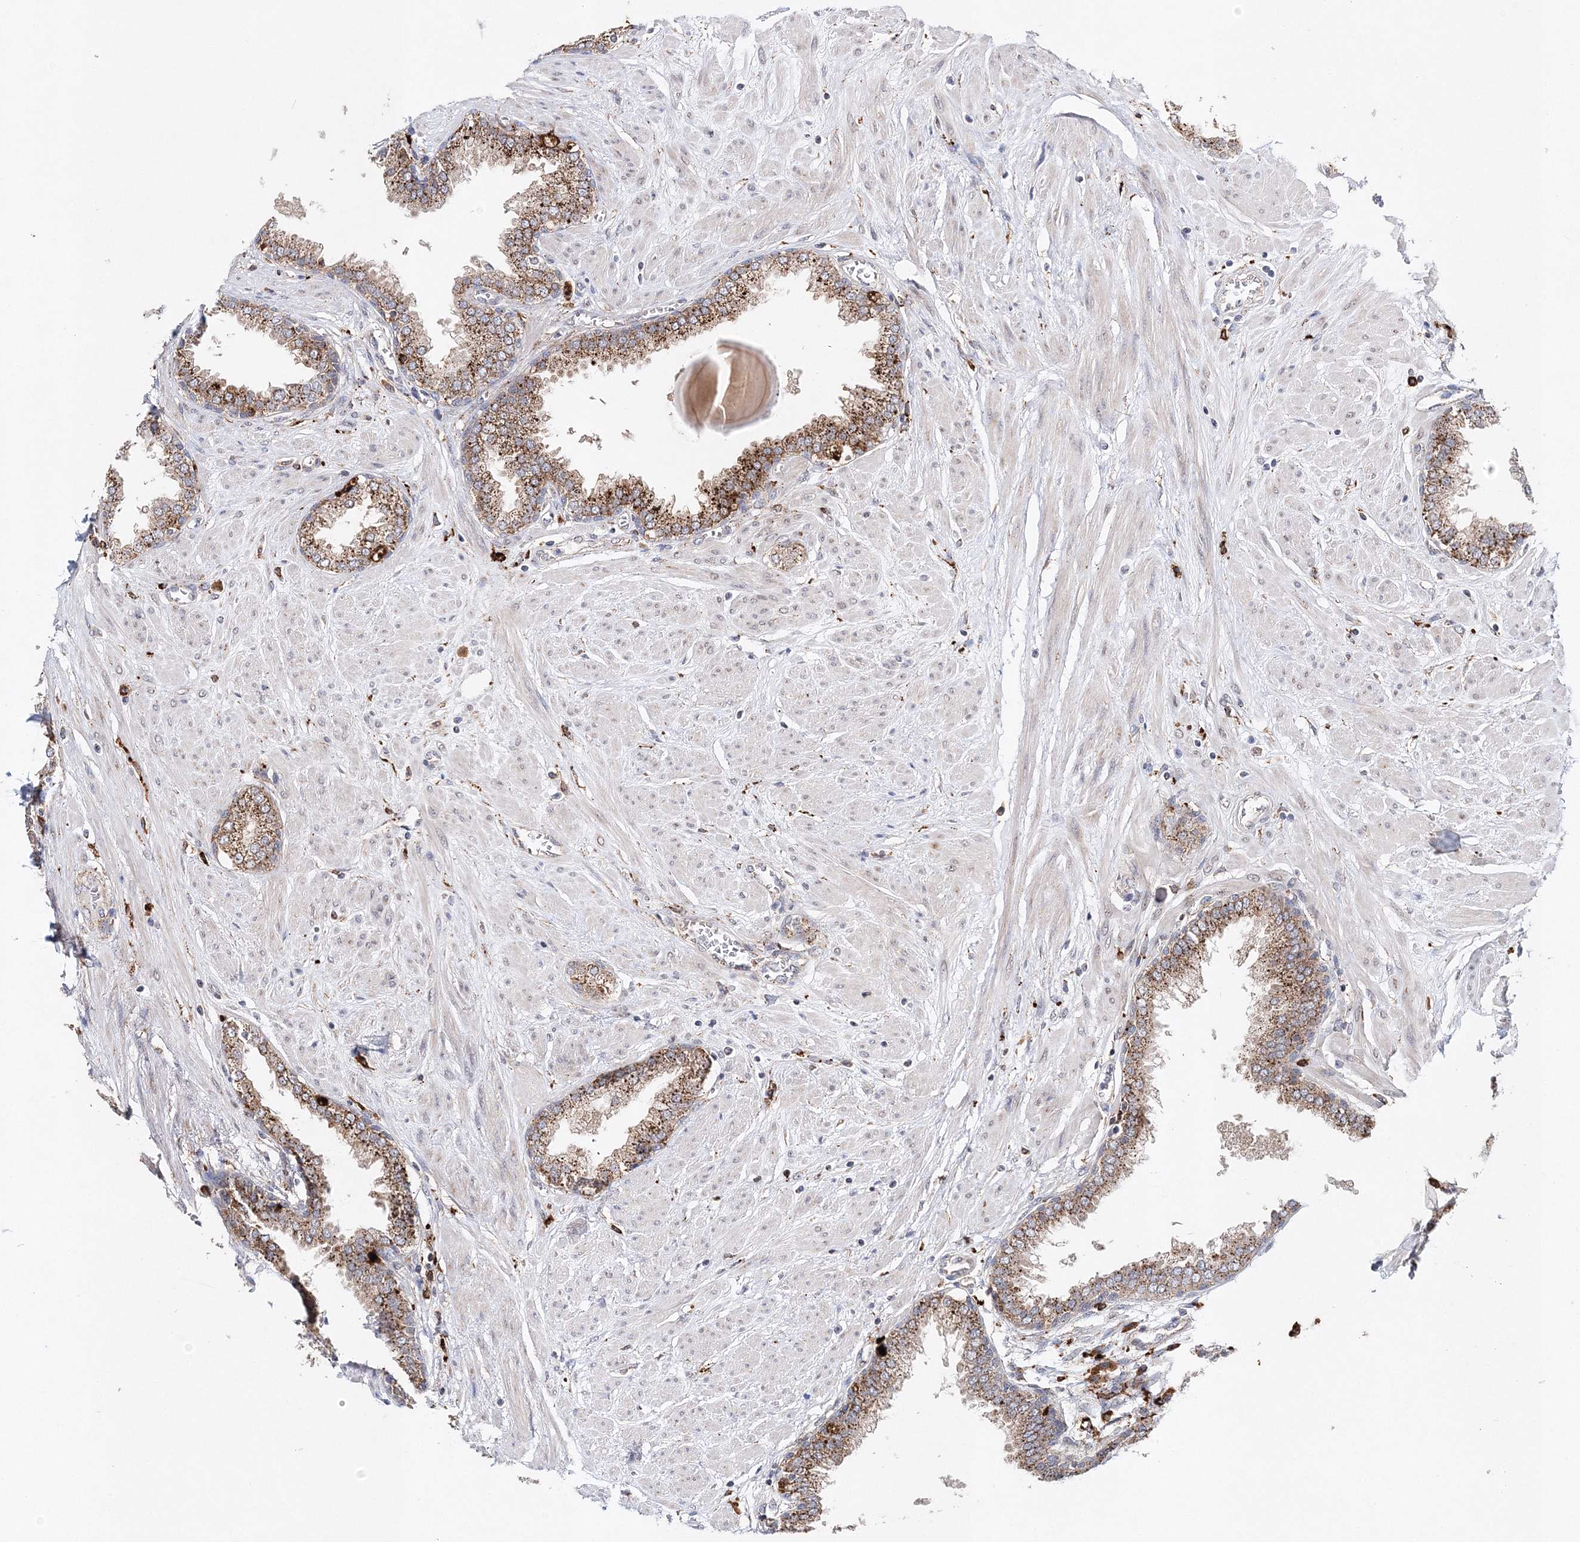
{"staining": {"intensity": "strong", "quantity": ">75%", "location": "cytoplasmic/membranous"}, "tissue": "prostate", "cell_type": "Glandular cells", "image_type": "normal", "snomed": [{"axis": "morphology", "description": "Normal tissue, NOS"}, {"axis": "topography", "description": "Prostate"}], "caption": "IHC (DAB) staining of unremarkable human prostate shows strong cytoplasmic/membranous protein staining in approximately >75% of glandular cells. The protein is stained brown, and the nuclei are stained in blue (DAB (3,3'-diaminobenzidine) IHC with brightfield microscopy, high magnification).", "gene": "C3orf38", "patient": {"sex": "male", "age": 51}}